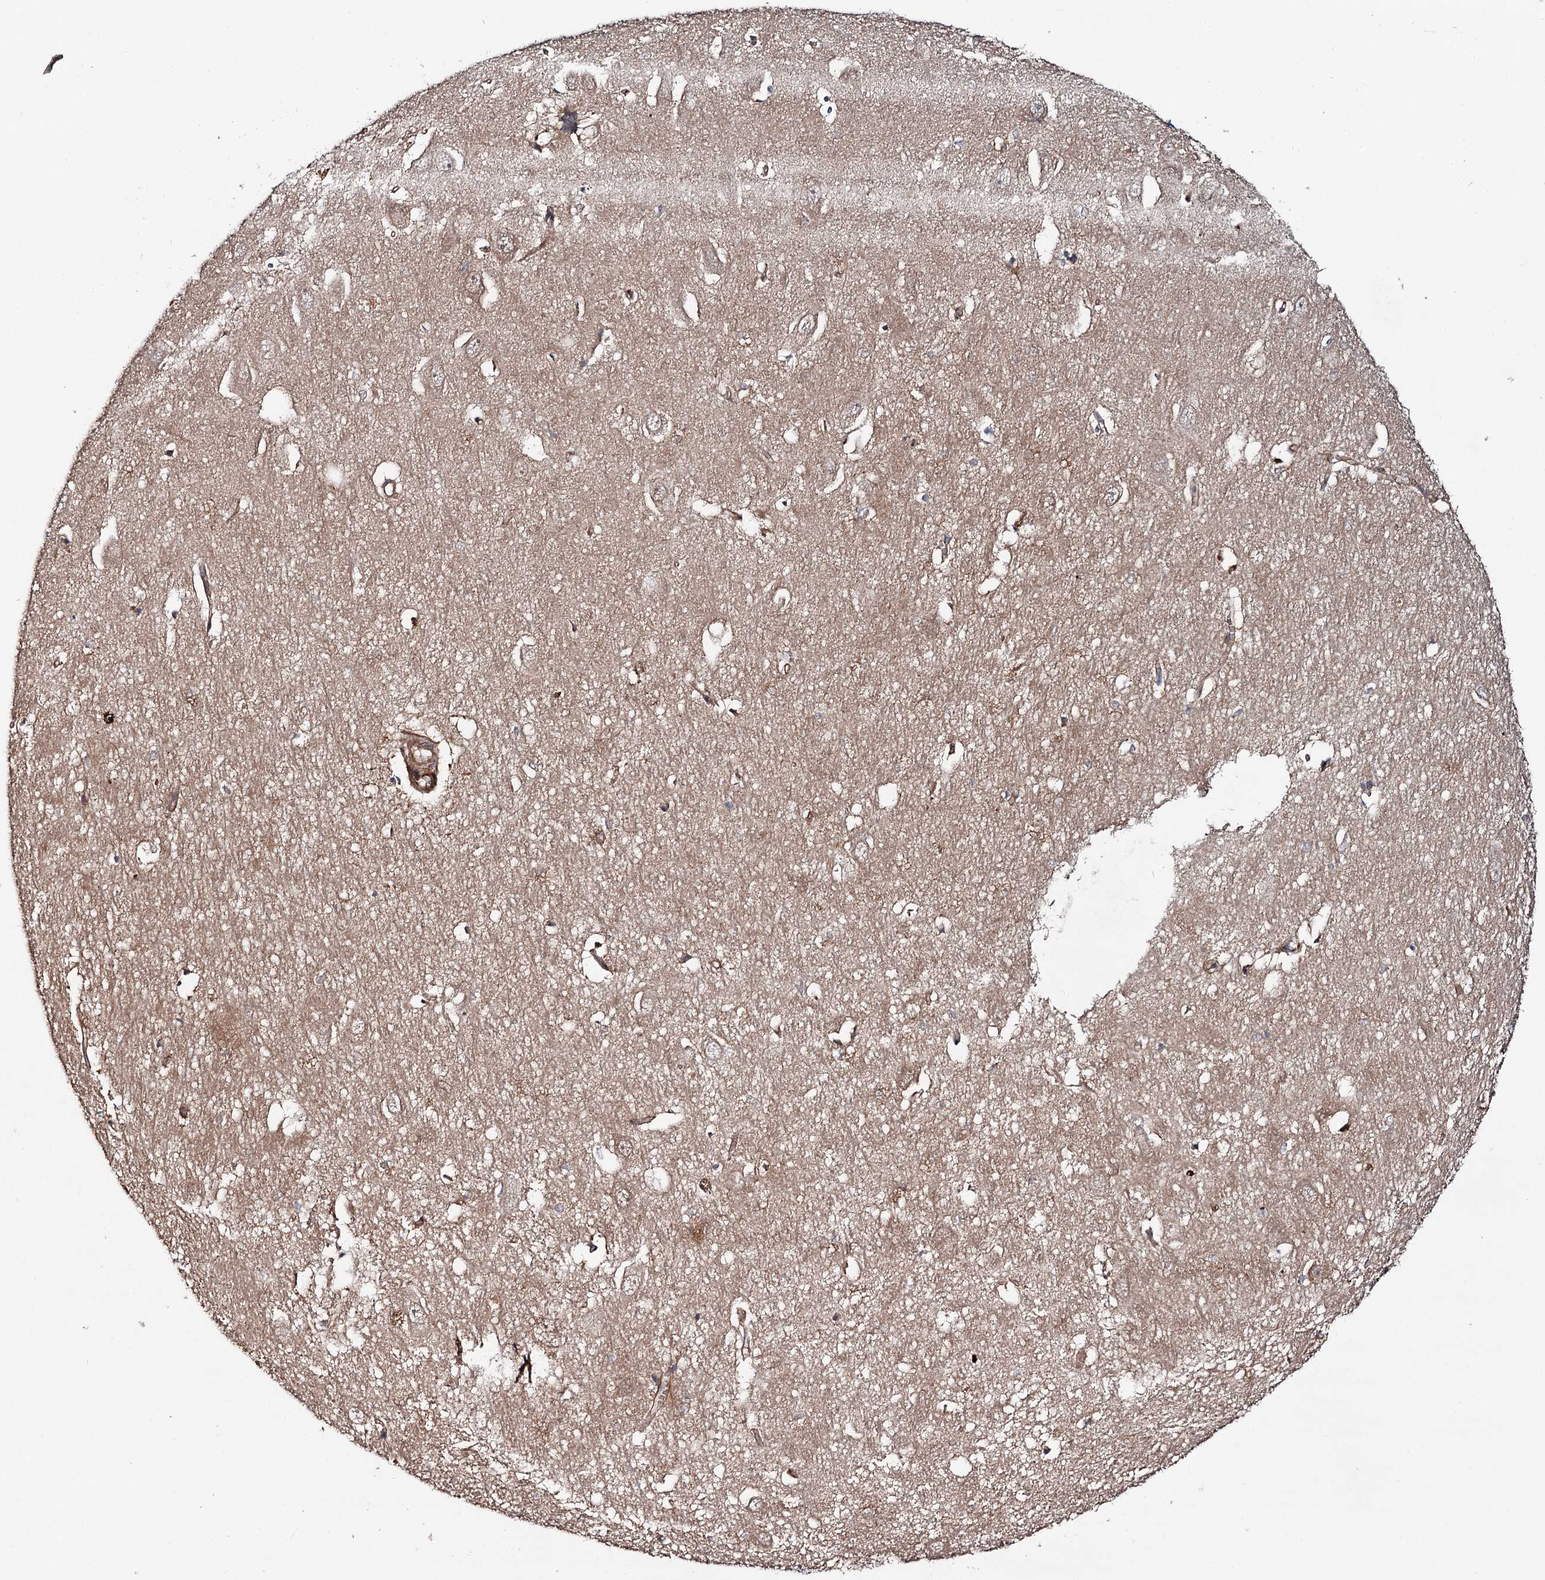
{"staining": {"intensity": "weak", "quantity": "25%-75%", "location": "cytoplasmic/membranous"}, "tissue": "hippocampus", "cell_type": "Glial cells", "image_type": "normal", "snomed": [{"axis": "morphology", "description": "Normal tissue, NOS"}, {"axis": "topography", "description": "Hippocampus"}], "caption": "A high-resolution photomicrograph shows IHC staining of unremarkable hippocampus, which reveals weak cytoplasmic/membranous positivity in about 25%-75% of glial cells.", "gene": "ADGRG4", "patient": {"sex": "female", "age": 64}}